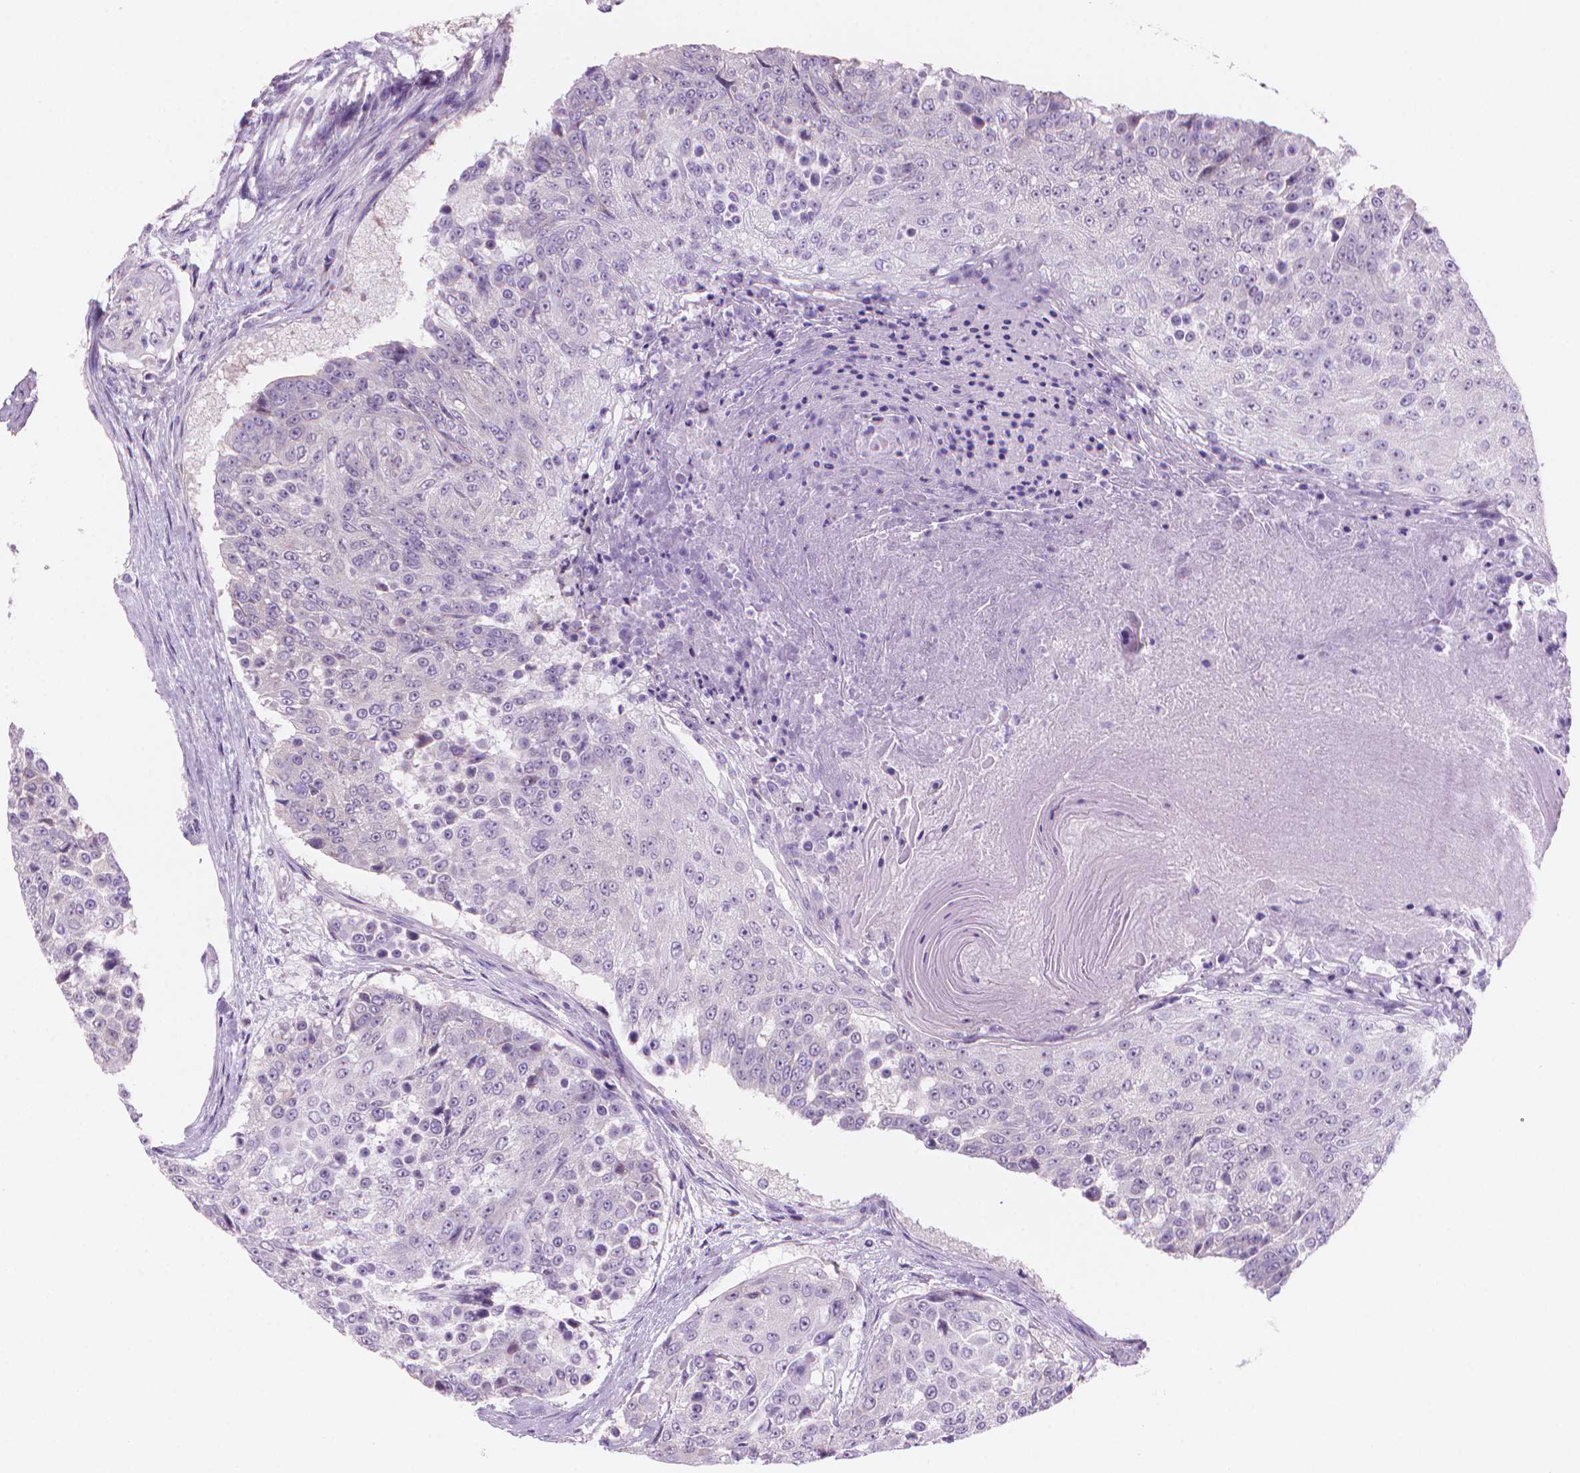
{"staining": {"intensity": "negative", "quantity": "none", "location": "none"}, "tissue": "urothelial cancer", "cell_type": "Tumor cells", "image_type": "cancer", "snomed": [{"axis": "morphology", "description": "Urothelial carcinoma, High grade"}, {"axis": "topography", "description": "Urinary bladder"}], "caption": "Tumor cells show no significant expression in high-grade urothelial carcinoma.", "gene": "ENSG00000187186", "patient": {"sex": "female", "age": 63}}